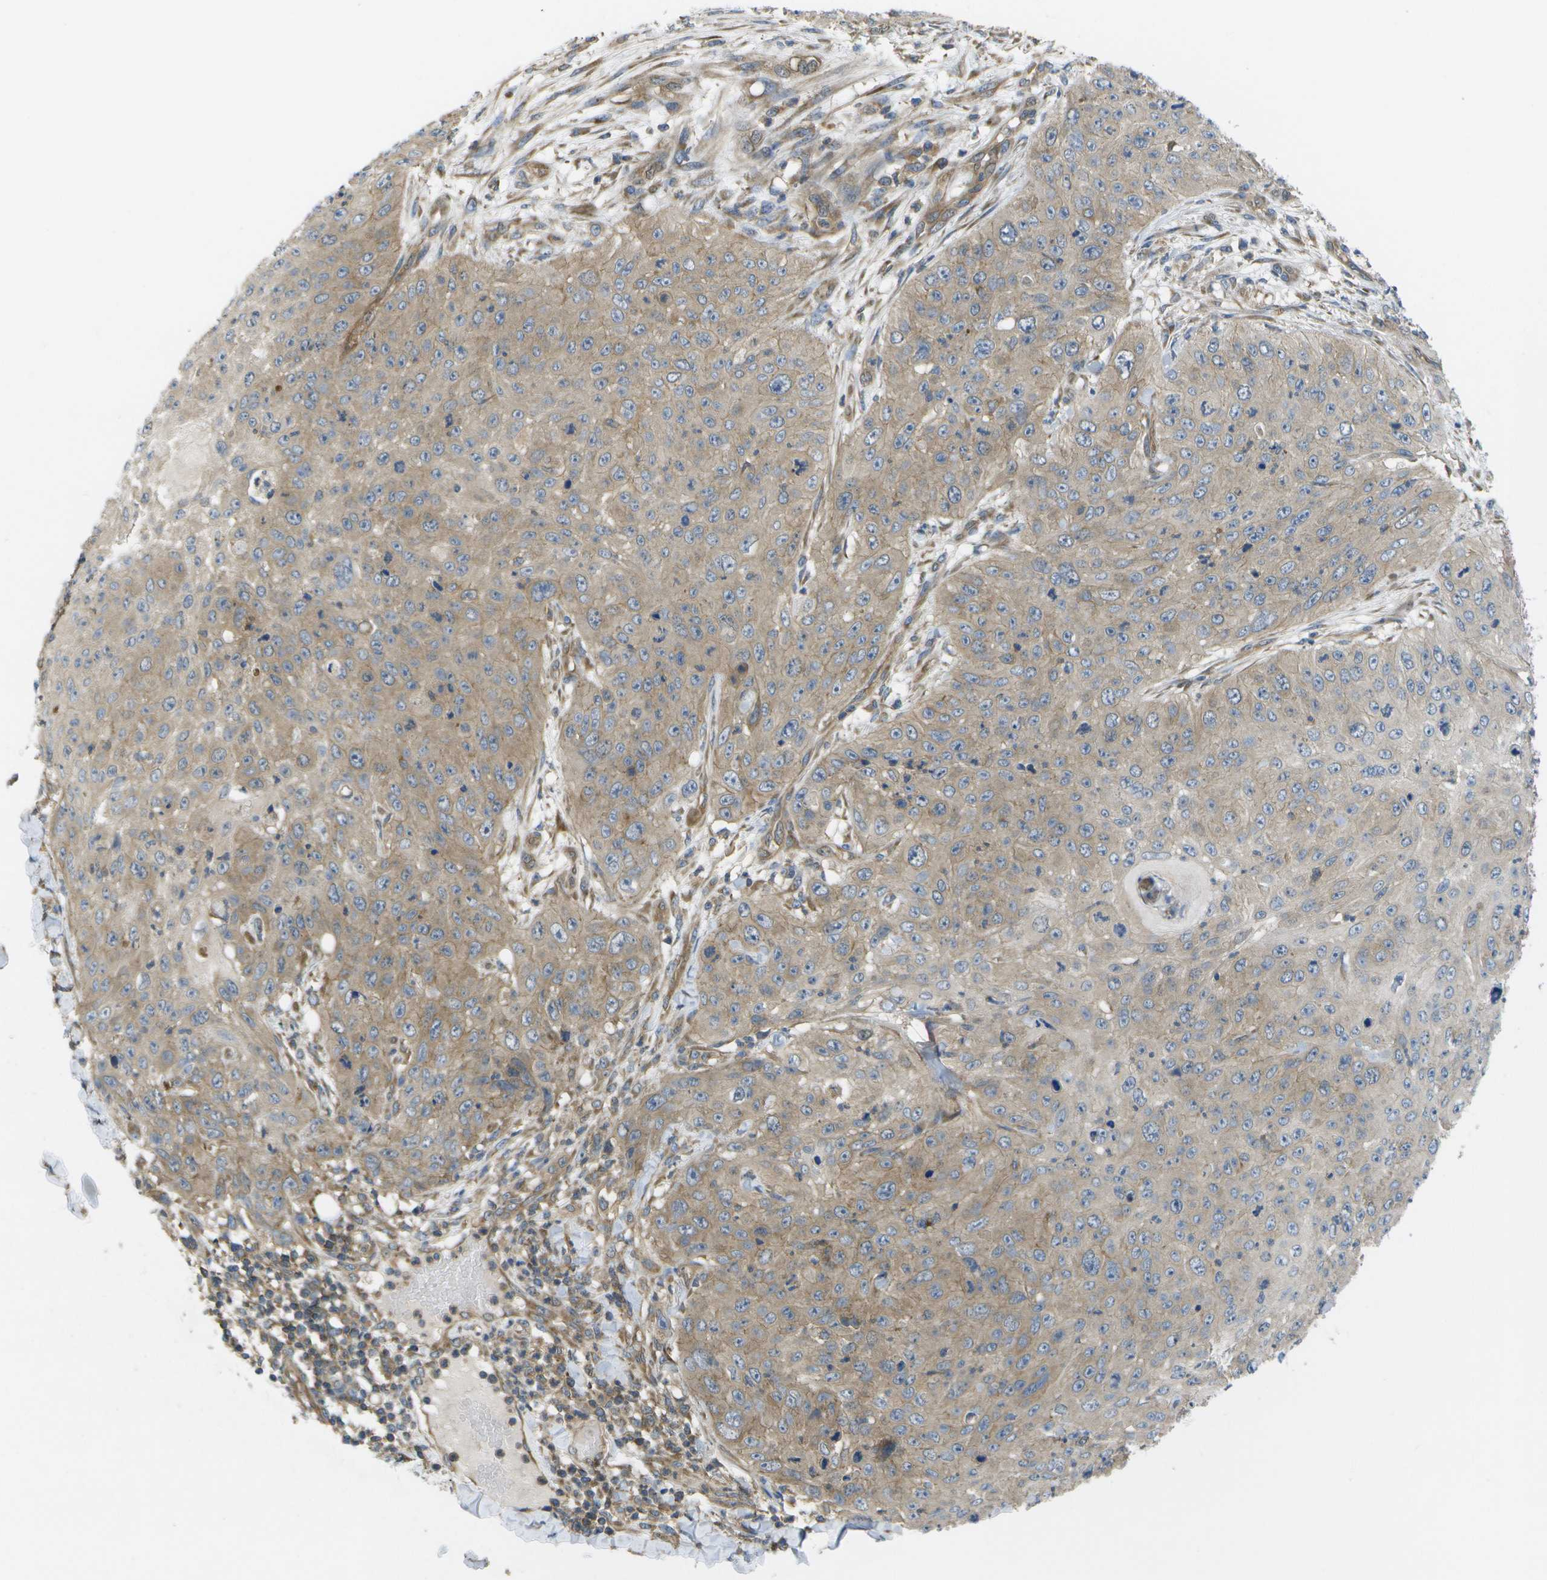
{"staining": {"intensity": "weak", "quantity": ">75%", "location": "cytoplasmic/membranous"}, "tissue": "skin cancer", "cell_type": "Tumor cells", "image_type": "cancer", "snomed": [{"axis": "morphology", "description": "Squamous cell carcinoma, NOS"}, {"axis": "topography", "description": "Skin"}], "caption": "Skin squamous cell carcinoma stained with DAB (3,3'-diaminobenzidine) immunohistochemistry shows low levels of weak cytoplasmic/membranous staining in about >75% of tumor cells.", "gene": "DPM3", "patient": {"sex": "female", "age": 80}}